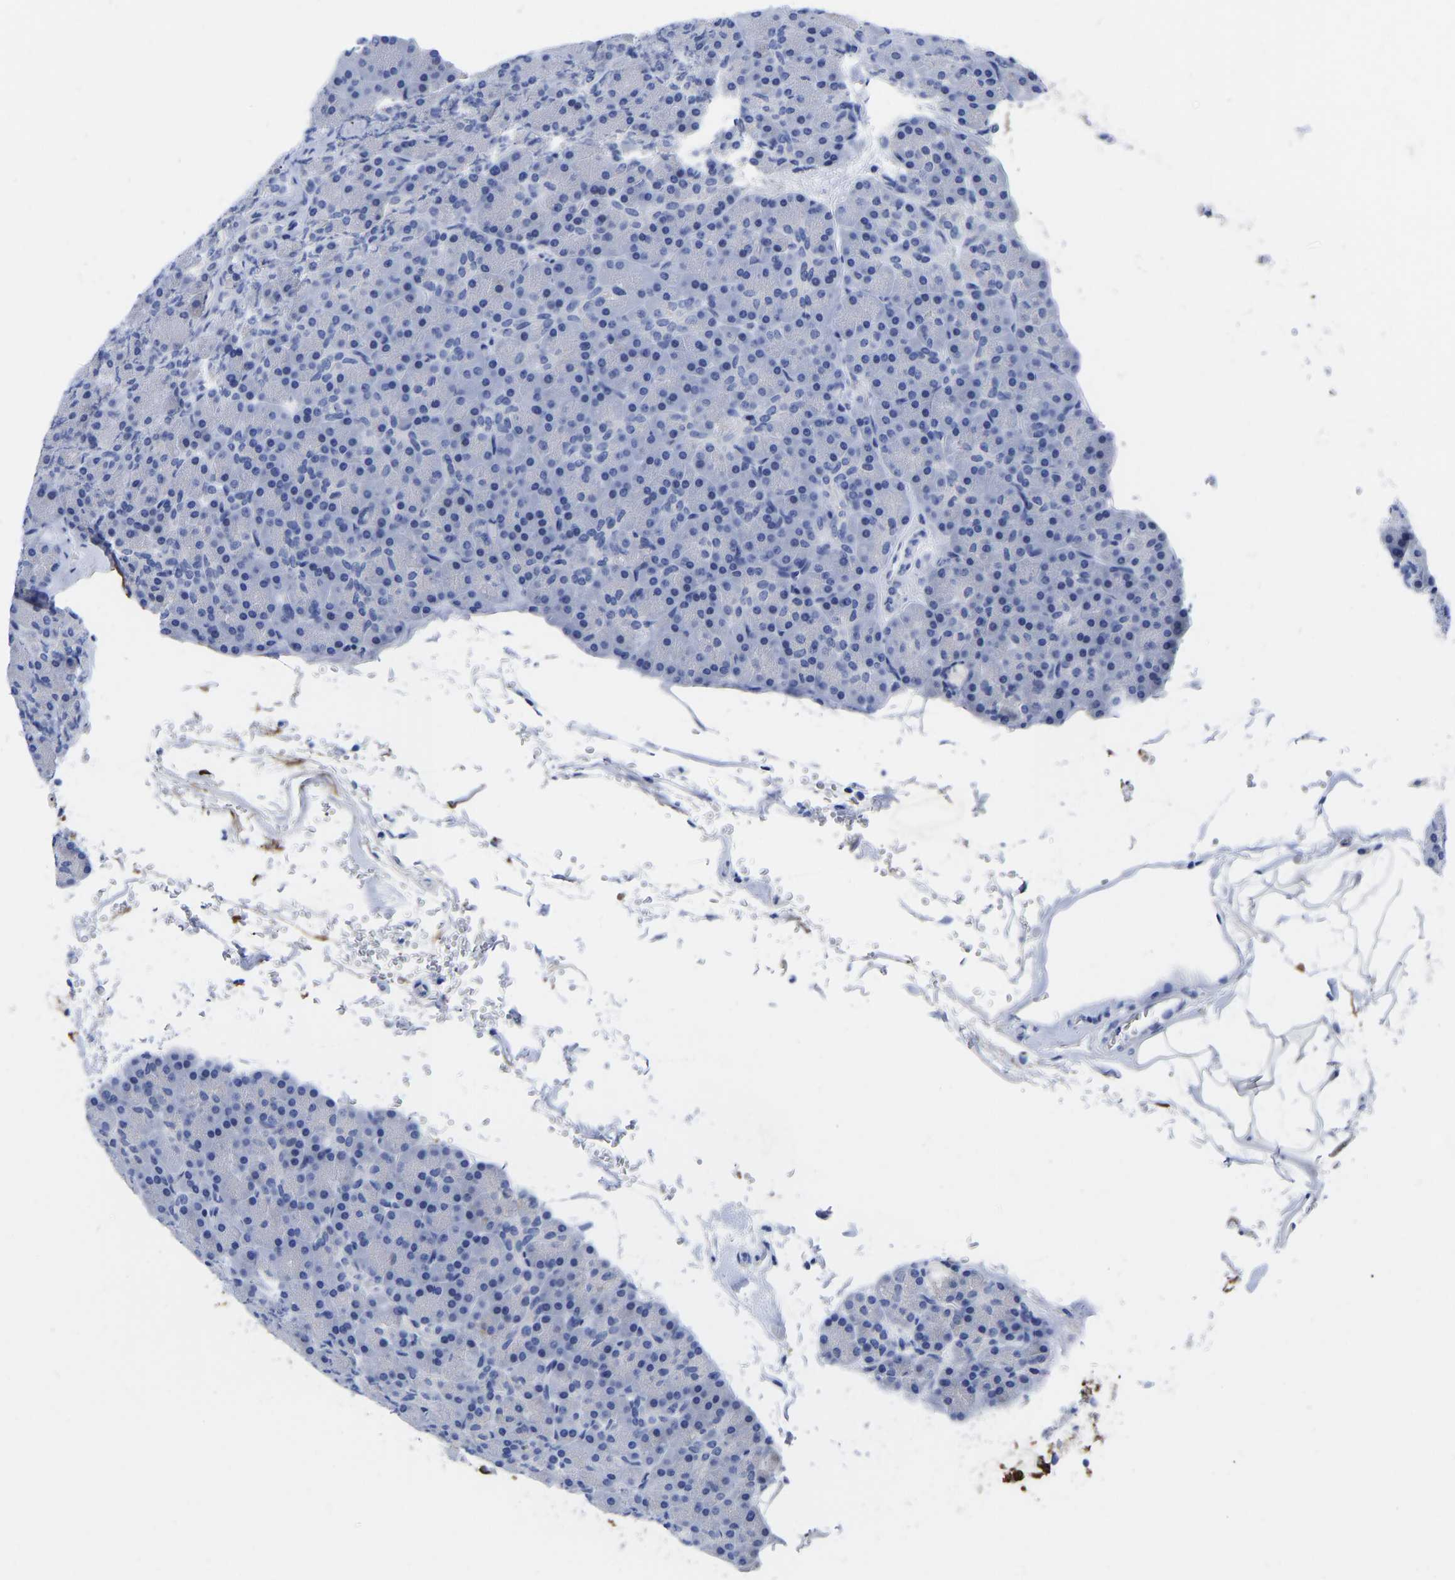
{"staining": {"intensity": "negative", "quantity": "none", "location": "none"}, "tissue": "pancreas", "cell_type": "Exocrine glandular cells", "image_type": "normal", "snomed": [{"axis": "morphology", "description": "Normal tissue, NOS"}, {"axis": "topography", "description": "Pancreas"}], "caption": "The photomicrograph shows no significant positivity in exocrine glandular cells of pancreas. (Stains: DAB (3,3'-diaminobenzidine) IHC with hematoxylin counter stain, Microscopy: brightfield microscopy at high magnification).", "gene": "GPA33", "patient": {"sex": "female", "age": 43}}